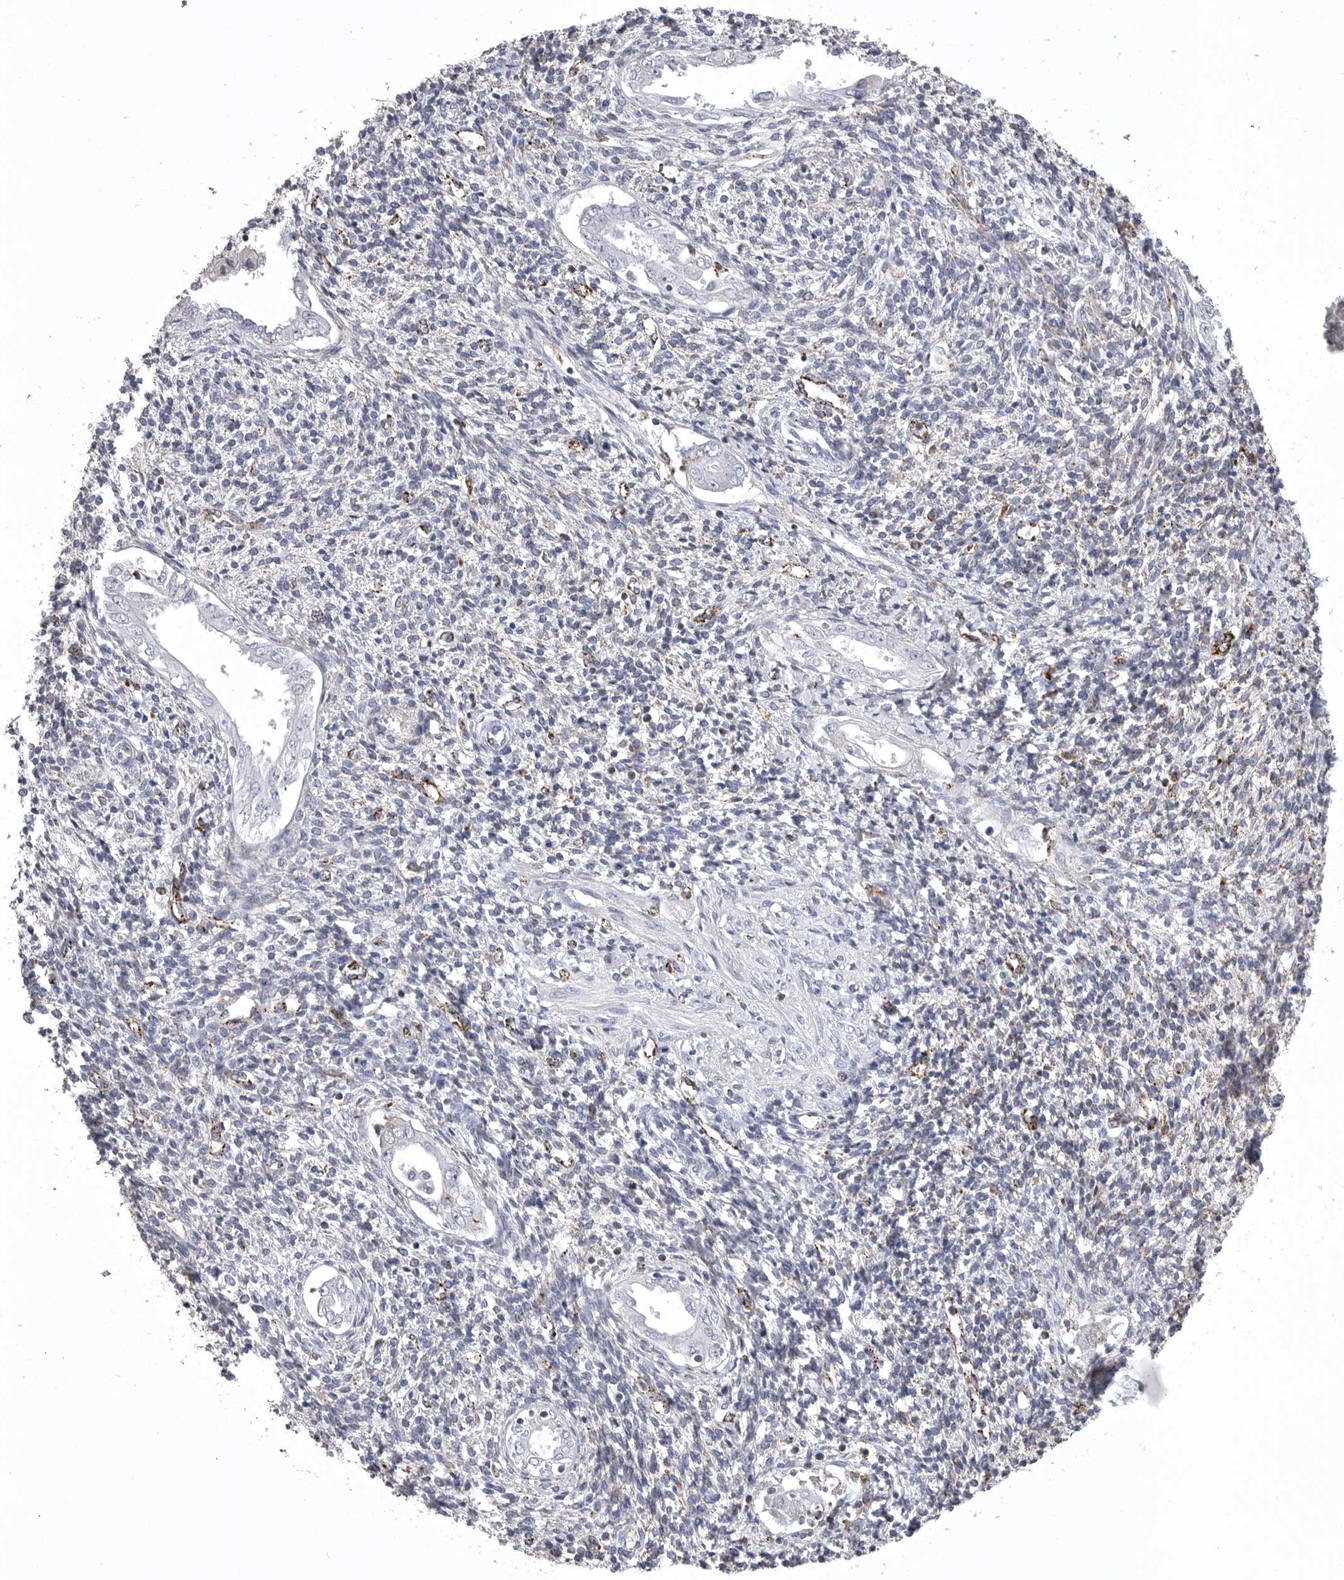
{"staining": {"intensity": "negative", "quantity": "none", "location": "none"}, "tissue": "endometrium", "cell_type": "Cells in endometrial stroma", "image_type": "normal", "snomed": [{"axis": "morphology", "description": "Normal tissue, NOS"}, {"axis": "topography", "description": "Endometrium"}], "caption": "Immunohistochemical staining of unremarkable endometrium displays no significant positivity in cells in endometrial stroma. The staining was performed using DAB to visualize the protein expression in brown, while the nuclei were stained in blue with hematoxylin (Magnification: 20x).", "gene": "PSPN", "patient": {"sex": "female", "age": 66}}